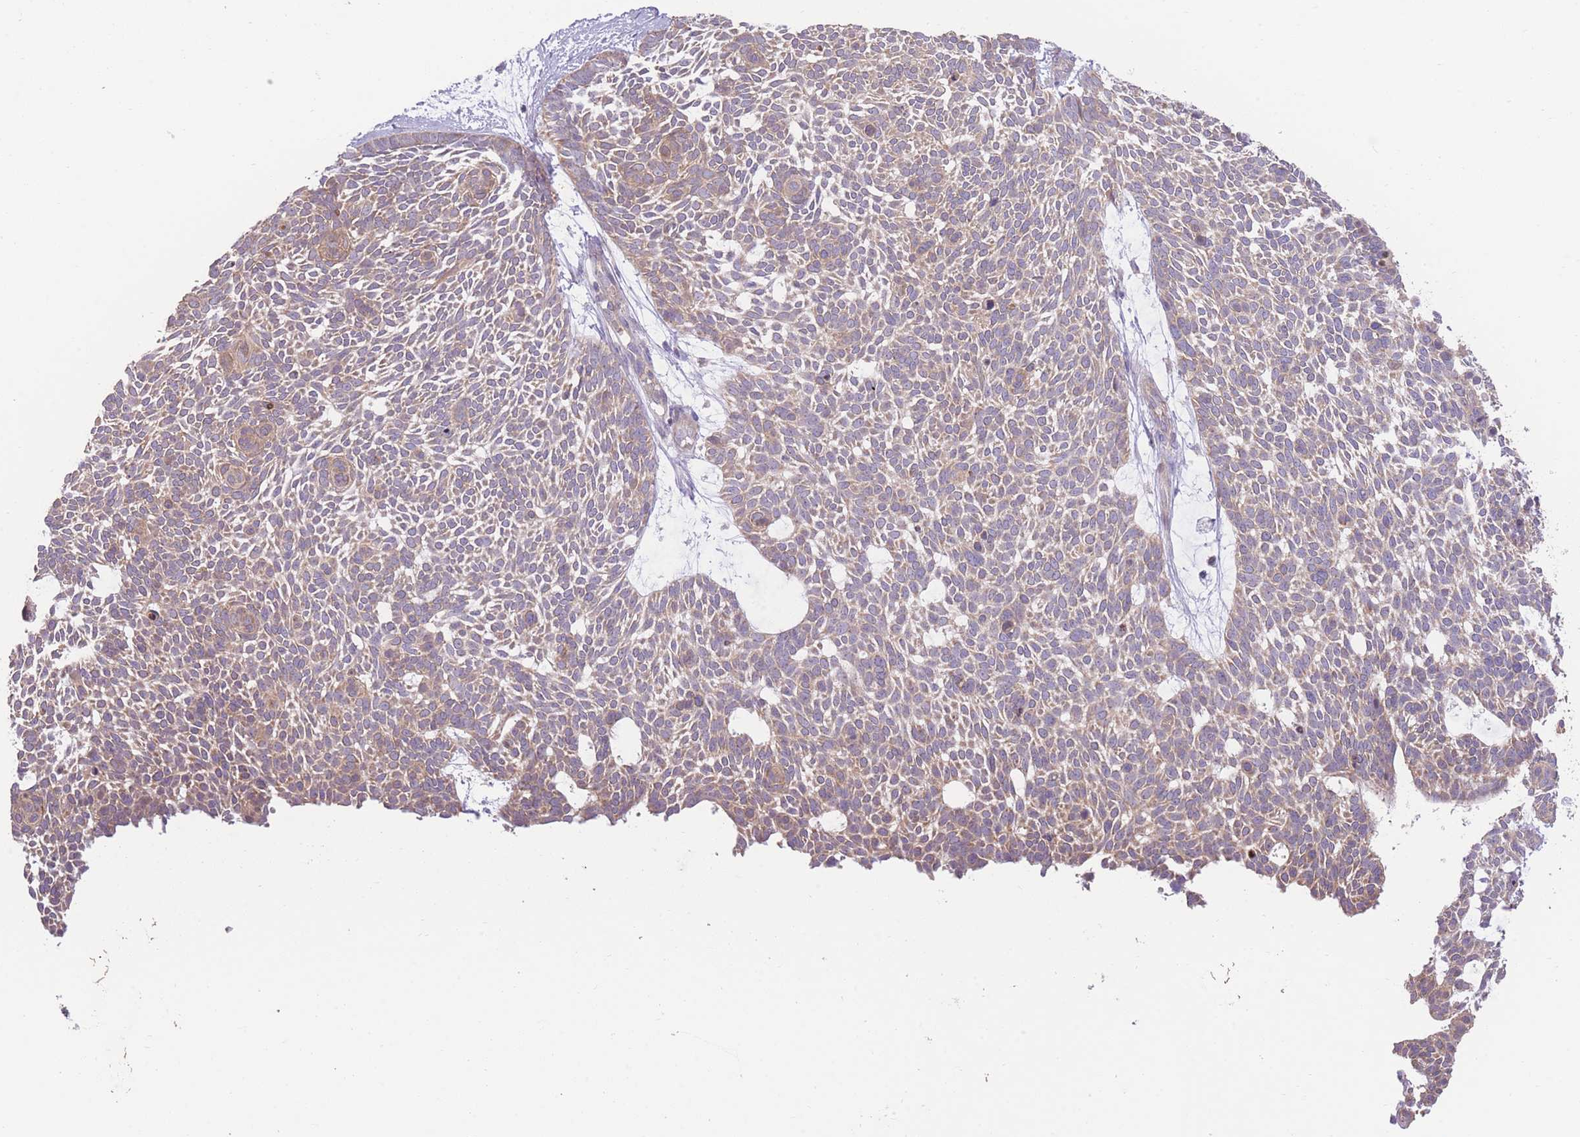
{"staining": {"intensity": "weak", "quantity": ">75%", "location": "cytoplasmic/membranous"}, "tissue": "skin cancer", "cell_type": "Tumor cells", "image_type": "cancer", "snomed": [{"axis": "morphology", "description": "Basal cell carcinoma"}, {"axis": "topography", "description": "Skin"}], "caption": "Skin cancer (basal cell carcinoma) stained with a protein marker demonstrates weak staining in tumor cells.", "gene": "BOLA2B", "patient": {"sex": "male", "age": 61}}